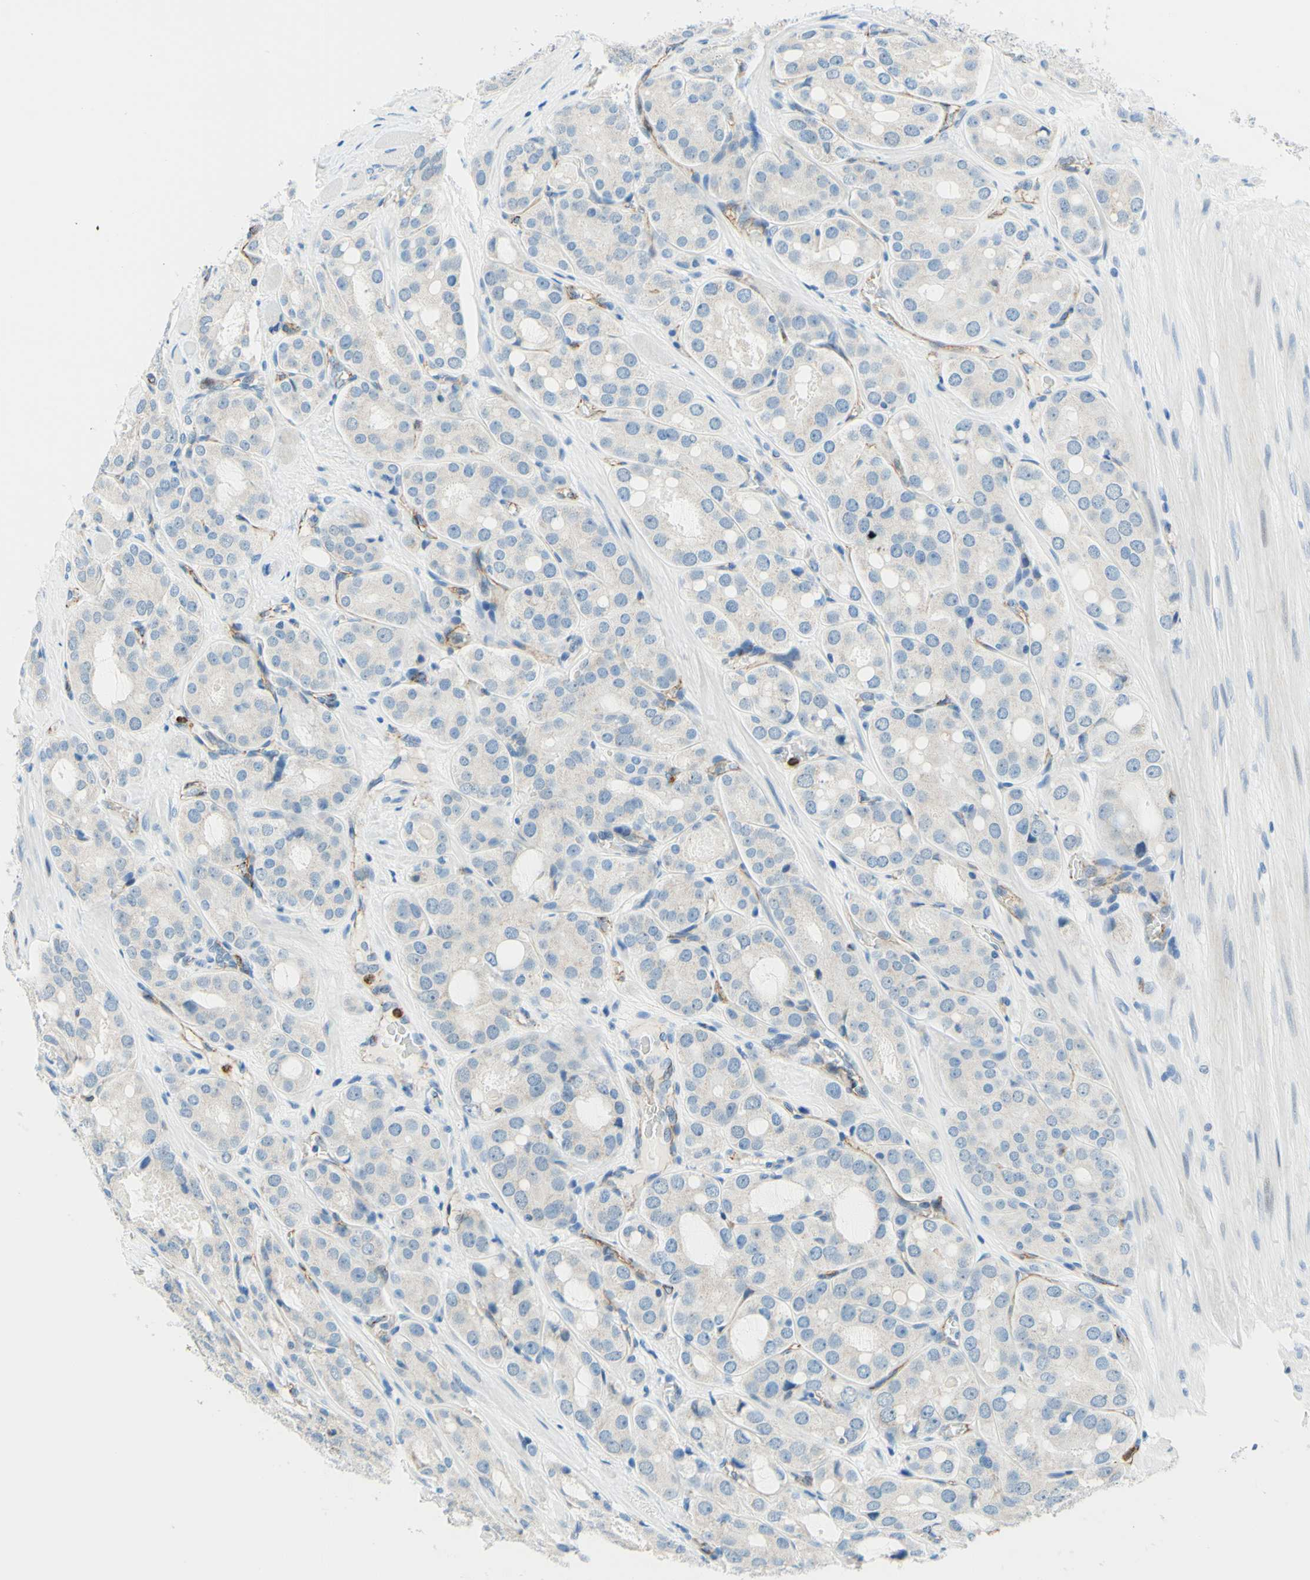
{"staining": {"intensity": "negative", "quantity": "none", "location": "none"}, "tissue": "prostate cancer", "cell_type": "Tumor cells", "image_type": "cancer", "snomed": [{"axis": "morphology", "description": "Adenocarcinoma, High grade"}, {"axis": "topography", "description": "Prostate"}], "caption": "Immunohistochemical staining of human adenocarcinoma (high-grade) (prostate) reveals no significant positivity in tumor cells.", "gene": "TREM2", "patient": {"sex": "male", "age": 65}}